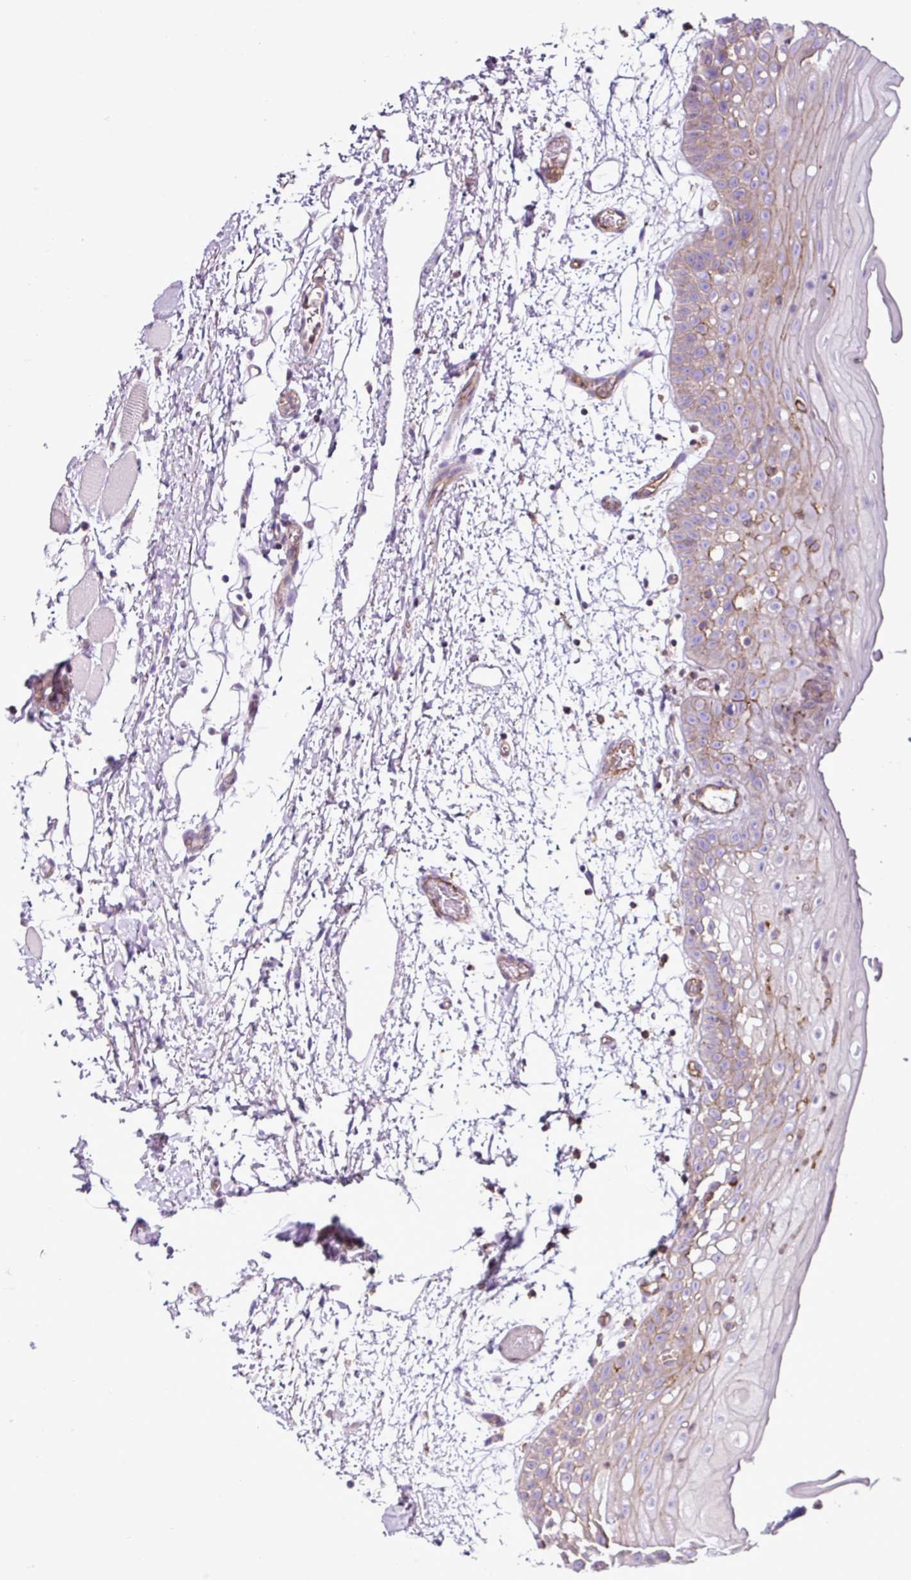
{"staining": {"intensity": "moderate", "quantity": "25%-75%", "location": "cytoplasmic/membranous"}, "tissue": "oral mucosa", "cell_type": "Squamous epithelial cells", "image_type": "normal", "snomed": [{"axis": "morphology", "description": "Normal tissue, NOS"}, {"axis": "topography", "description": "Oral tissue"}, {"axis": "topography", "description": "Tounge, NOS"}], "caption": "This histopathology image exhibits benign oral mucosa stained with immunohistochemistry to label a protein in brown. The cytoplasmic/membranous of squamous epithelial cells show moderate positivity for the protein. Nuclei are counter-stained blue.", "gene": "EME2", "patient": {"sex": "female", "age": 59}}